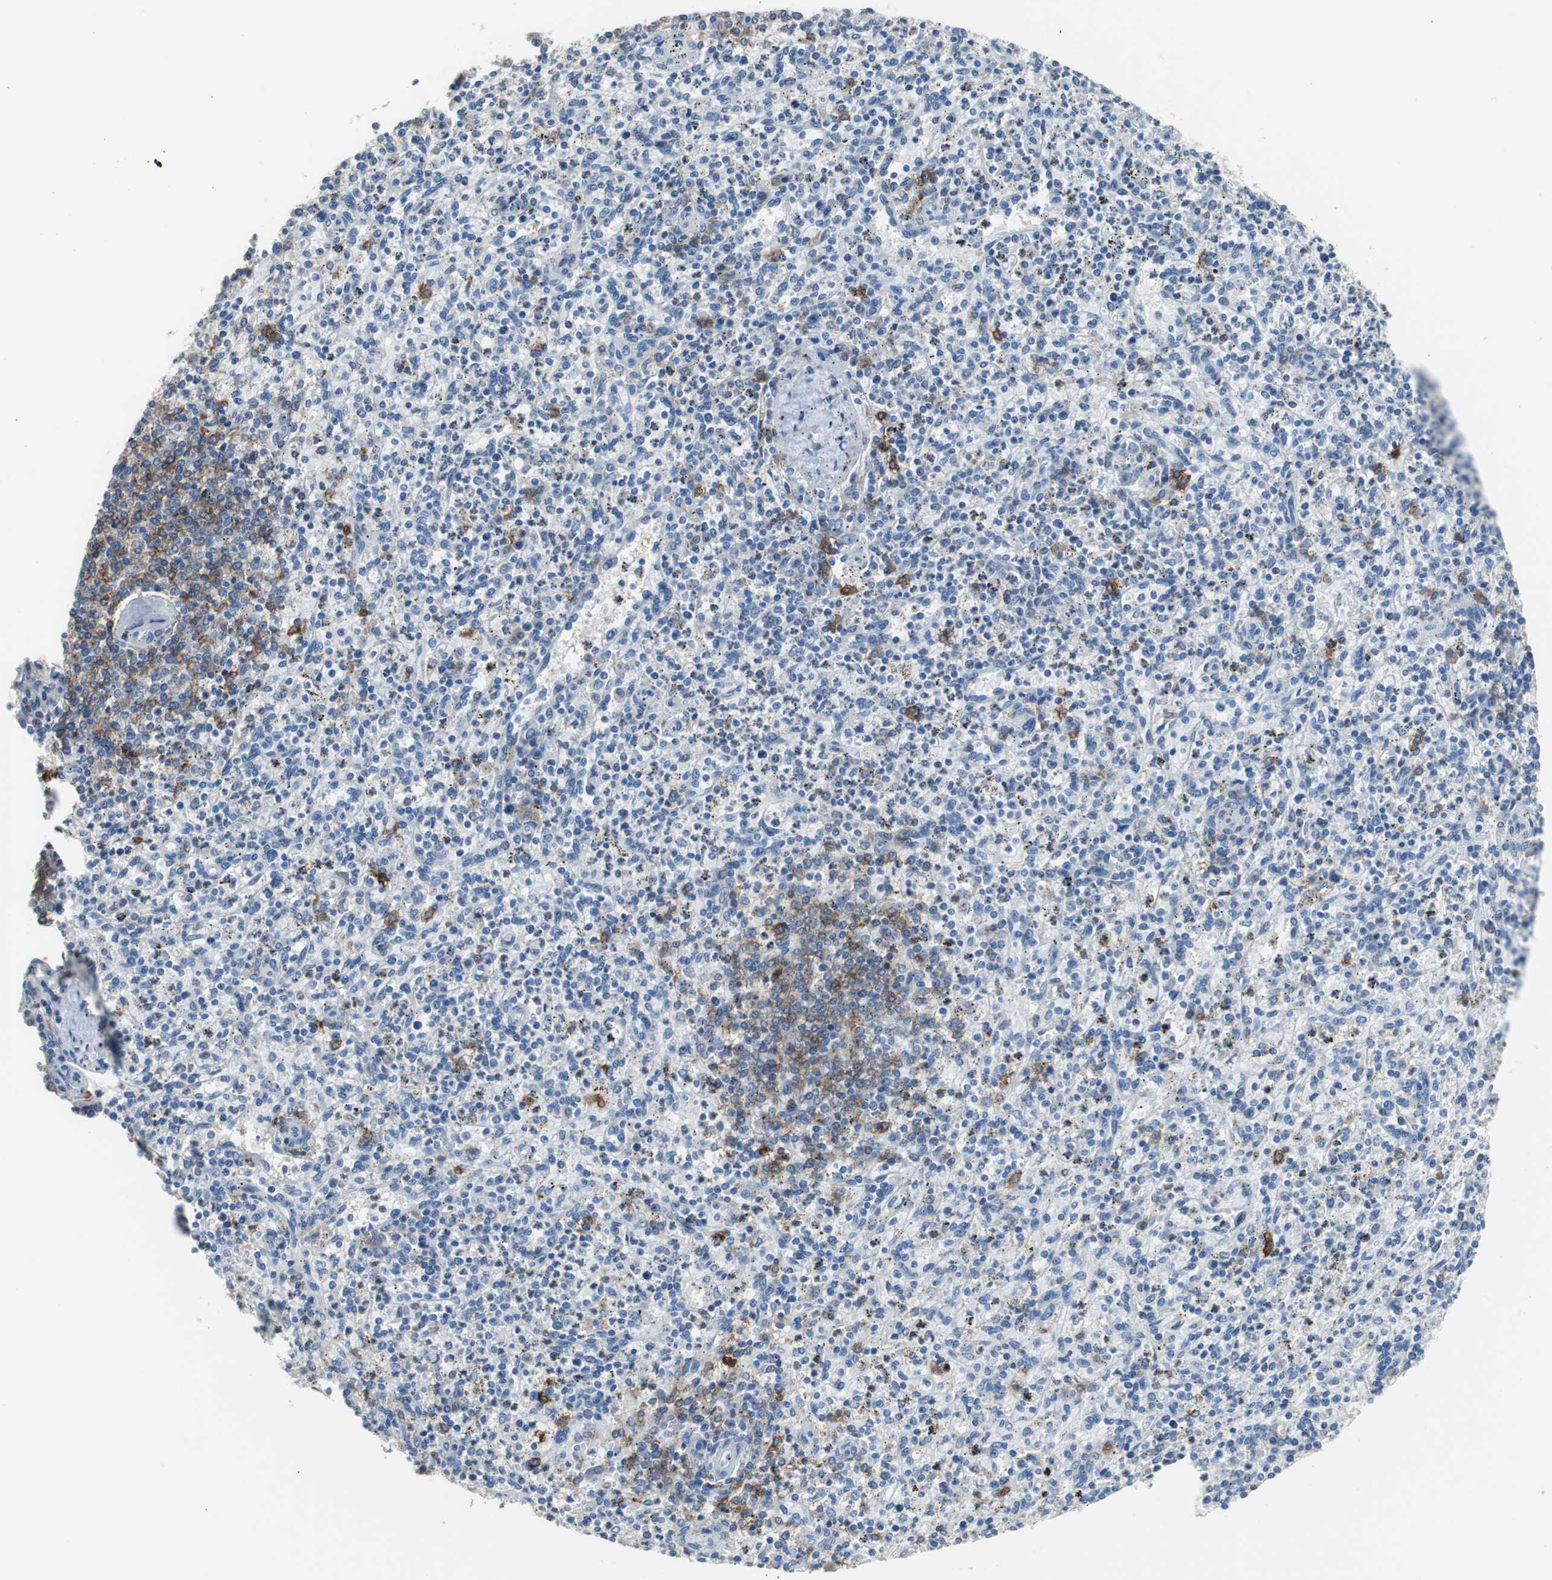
{"staining": {"intensity": "negative", "quantity": "none", "location": "none"}, "tissue": "spleen", "cell_type": "Cells in red pulp", "image_type": "normal", "snomed": [{"axis": "morphology", "description": "Normal tissue, NOS"}, {"axis": "topography", "description": "Spleen"}], "caption": "There is no significant positivity in cells in red pulp of spleen. (Brightfield microscopy of DAB IHC at high magnification).", "gene": "FCGR2B", "patient": {"sex": "male", "age": 72}}